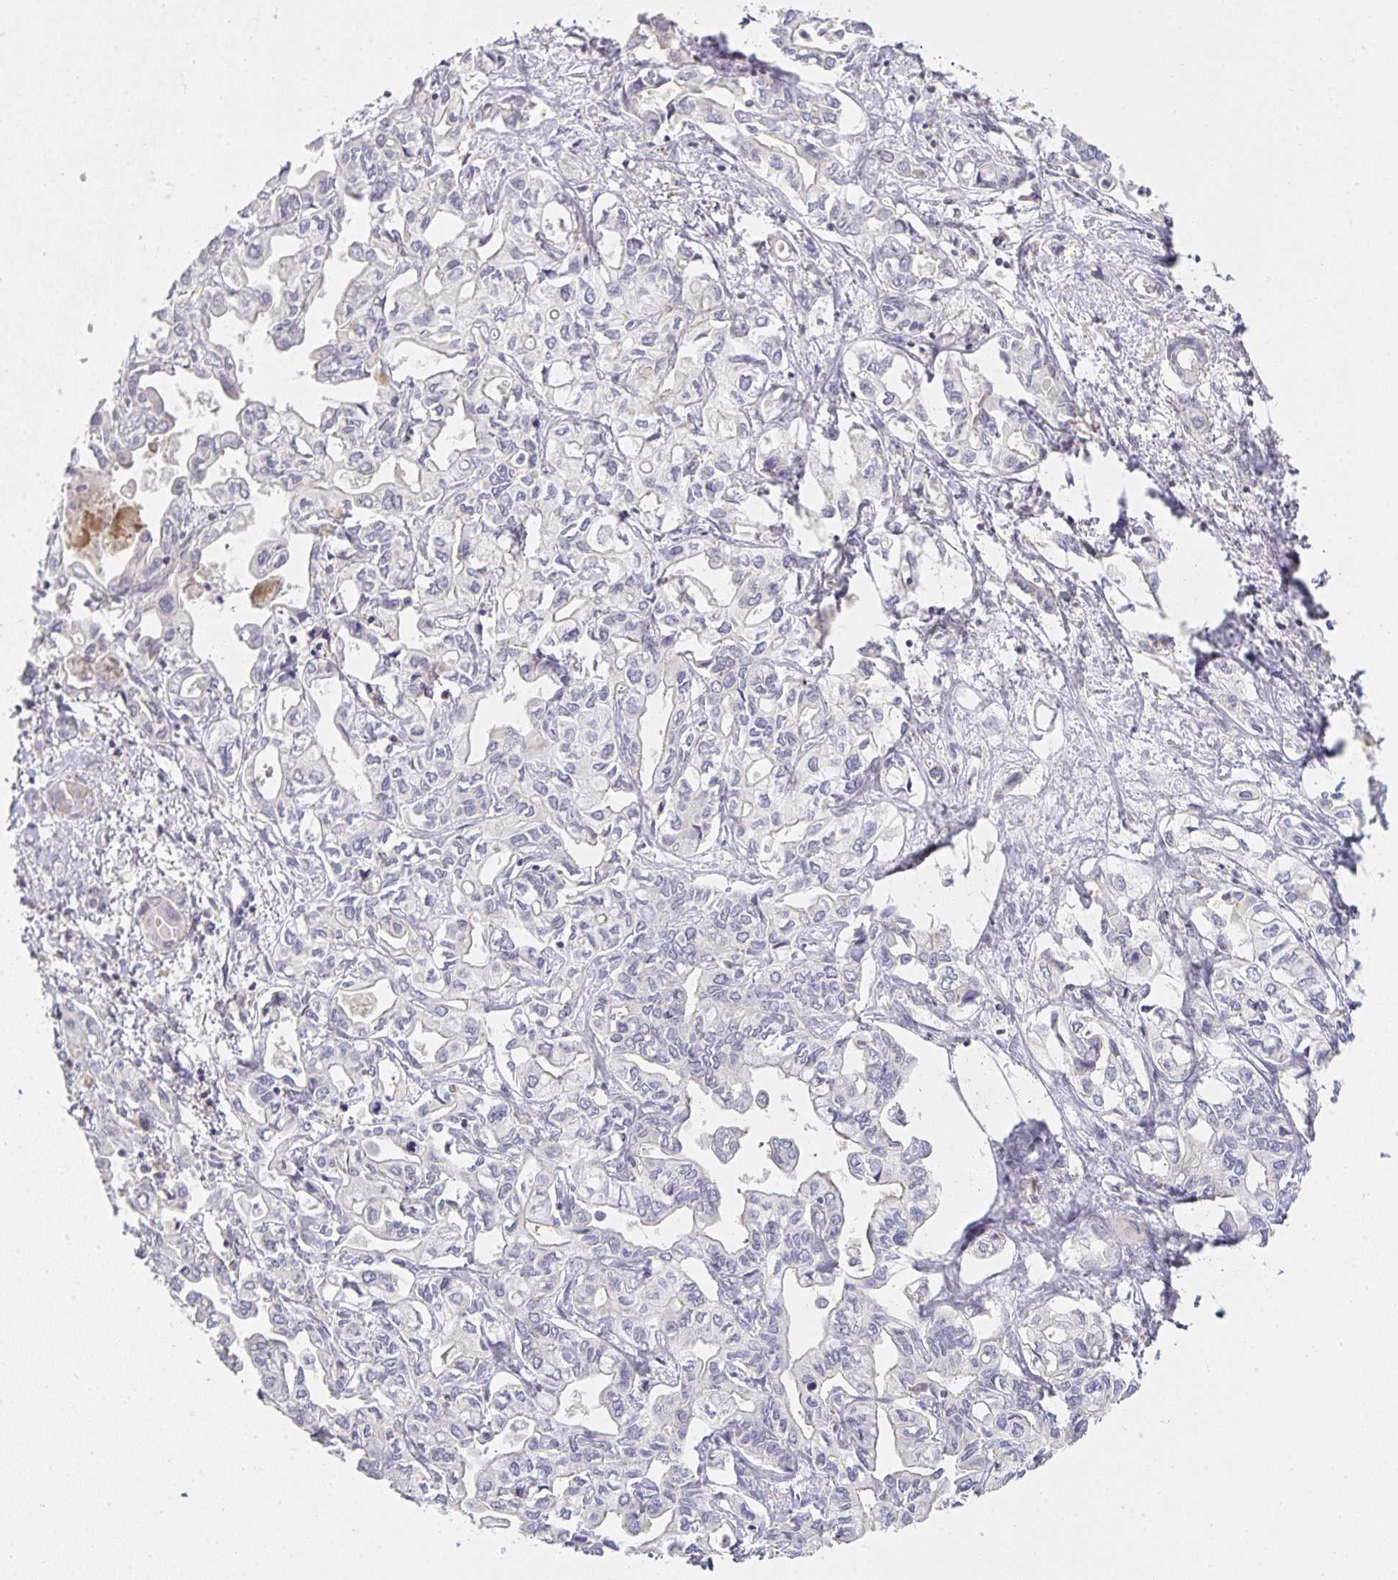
{"staining": {"intensity": "negative", "quantity": "none", "location": "none"}, "tissue": "liver cancer", "cell_type": "Tumor cells", "image_type": "cancer", "snomed": [{"axis": "morphology", "description": "Cholangiocarcinoma"}, {"axis": "topography", "description": "Liver"}], "caption": "Immunohistochemical staining of liver cholangiocarcinoma reveals no significant expression in tumor cells.", "gene": "GATA3", "patient": {"sex": "female", "age": 64}}